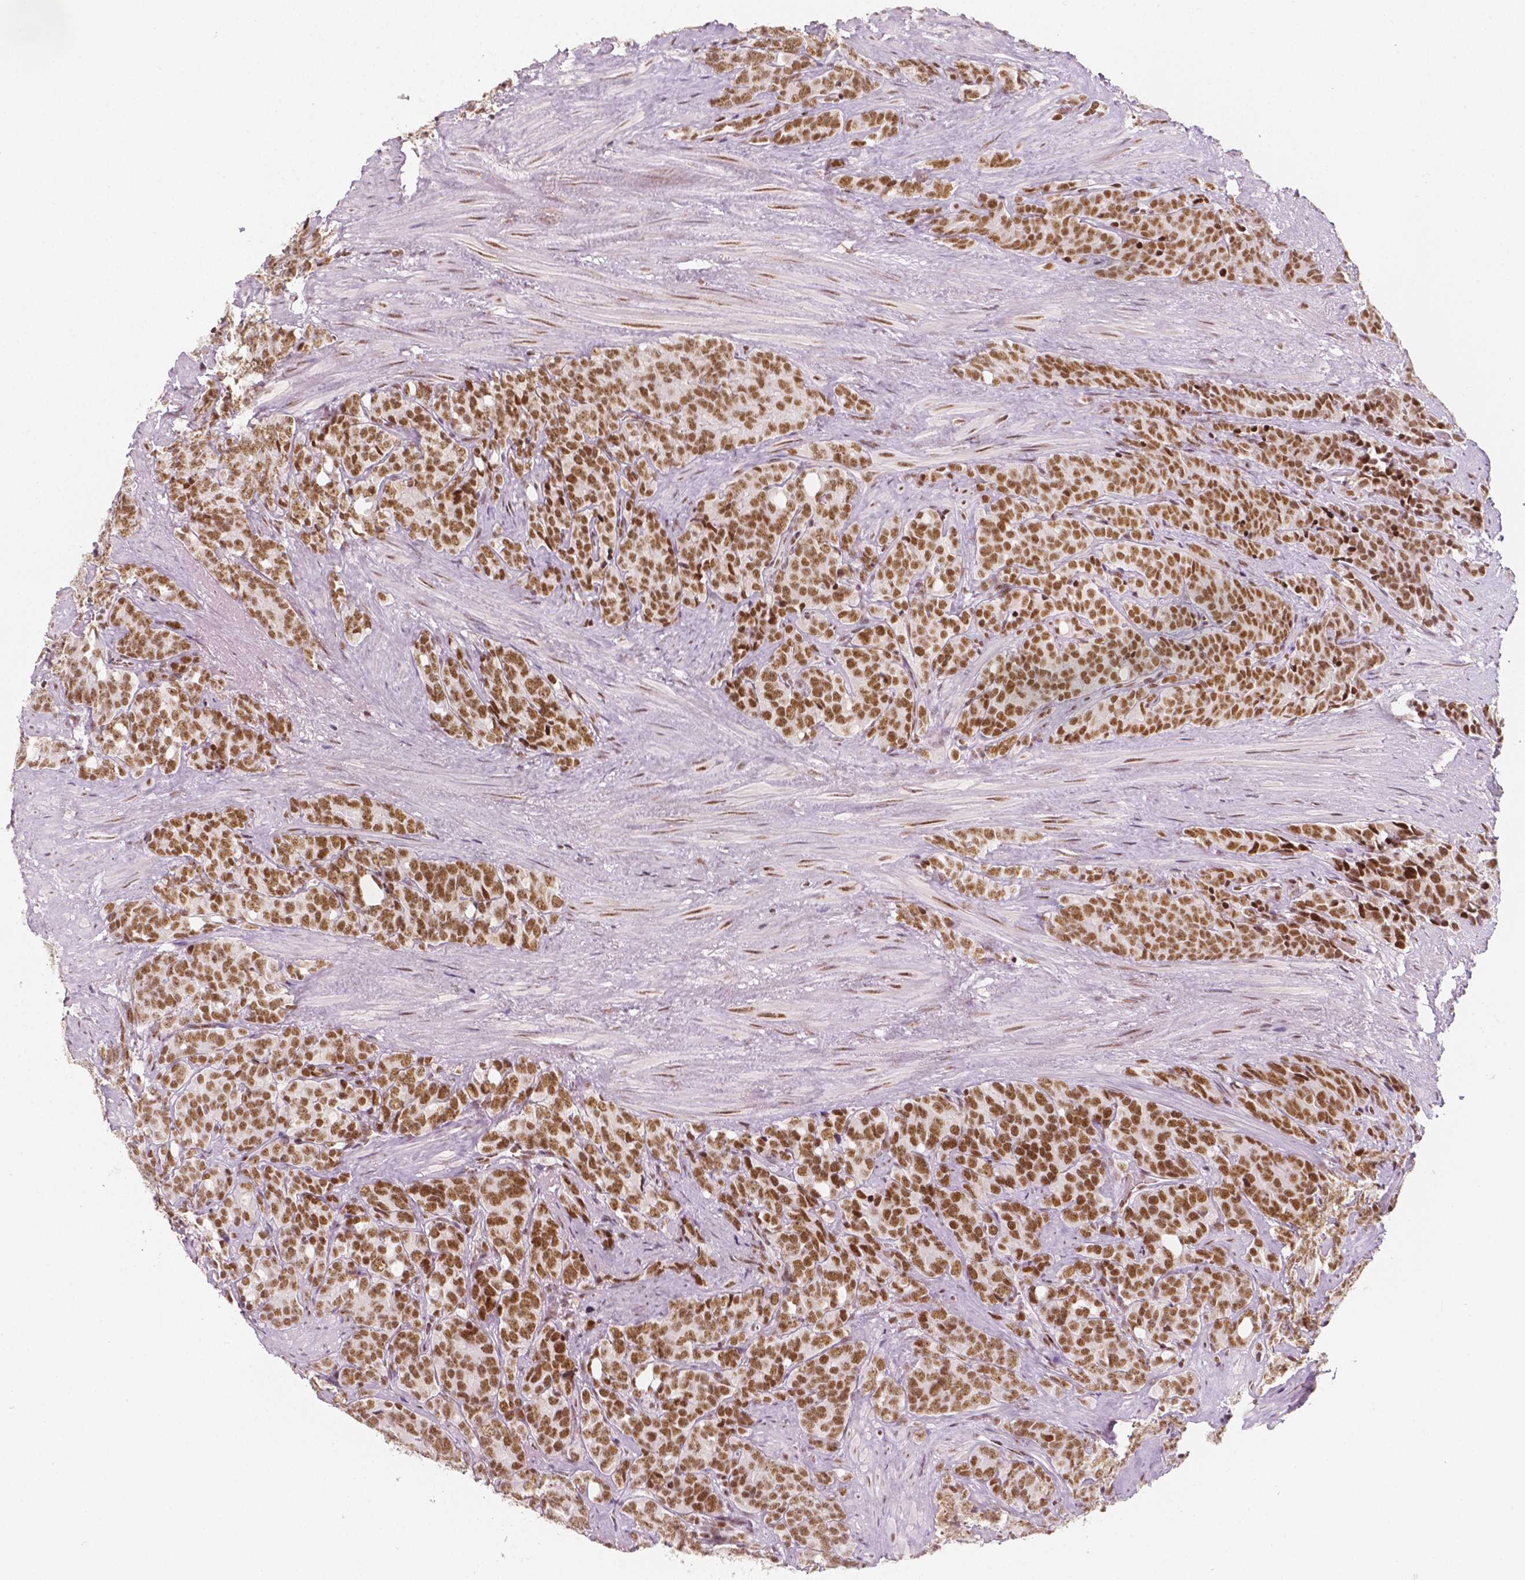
{"staining": {"intensity": "strong", "quantity": ">75%", "location": "nuclear"}, "tissue": "prostate cancer", "cell_type": "Tumor cells", "image_type": "cancer", "snomed": [{"axis": "morphology", "description": "Adenocarcinoma, High grade"}, {"axis": "topography", "description": "Prostate"}], "caption": "This histopathology image displays immunohistochemistry staining of human high-grade adenocarcinoma (prostate), with high strong nuclear positivity in about >75% of tumor cells.", "gene": "HDAC1", "patient": {"sex": "male", "age": 84}}